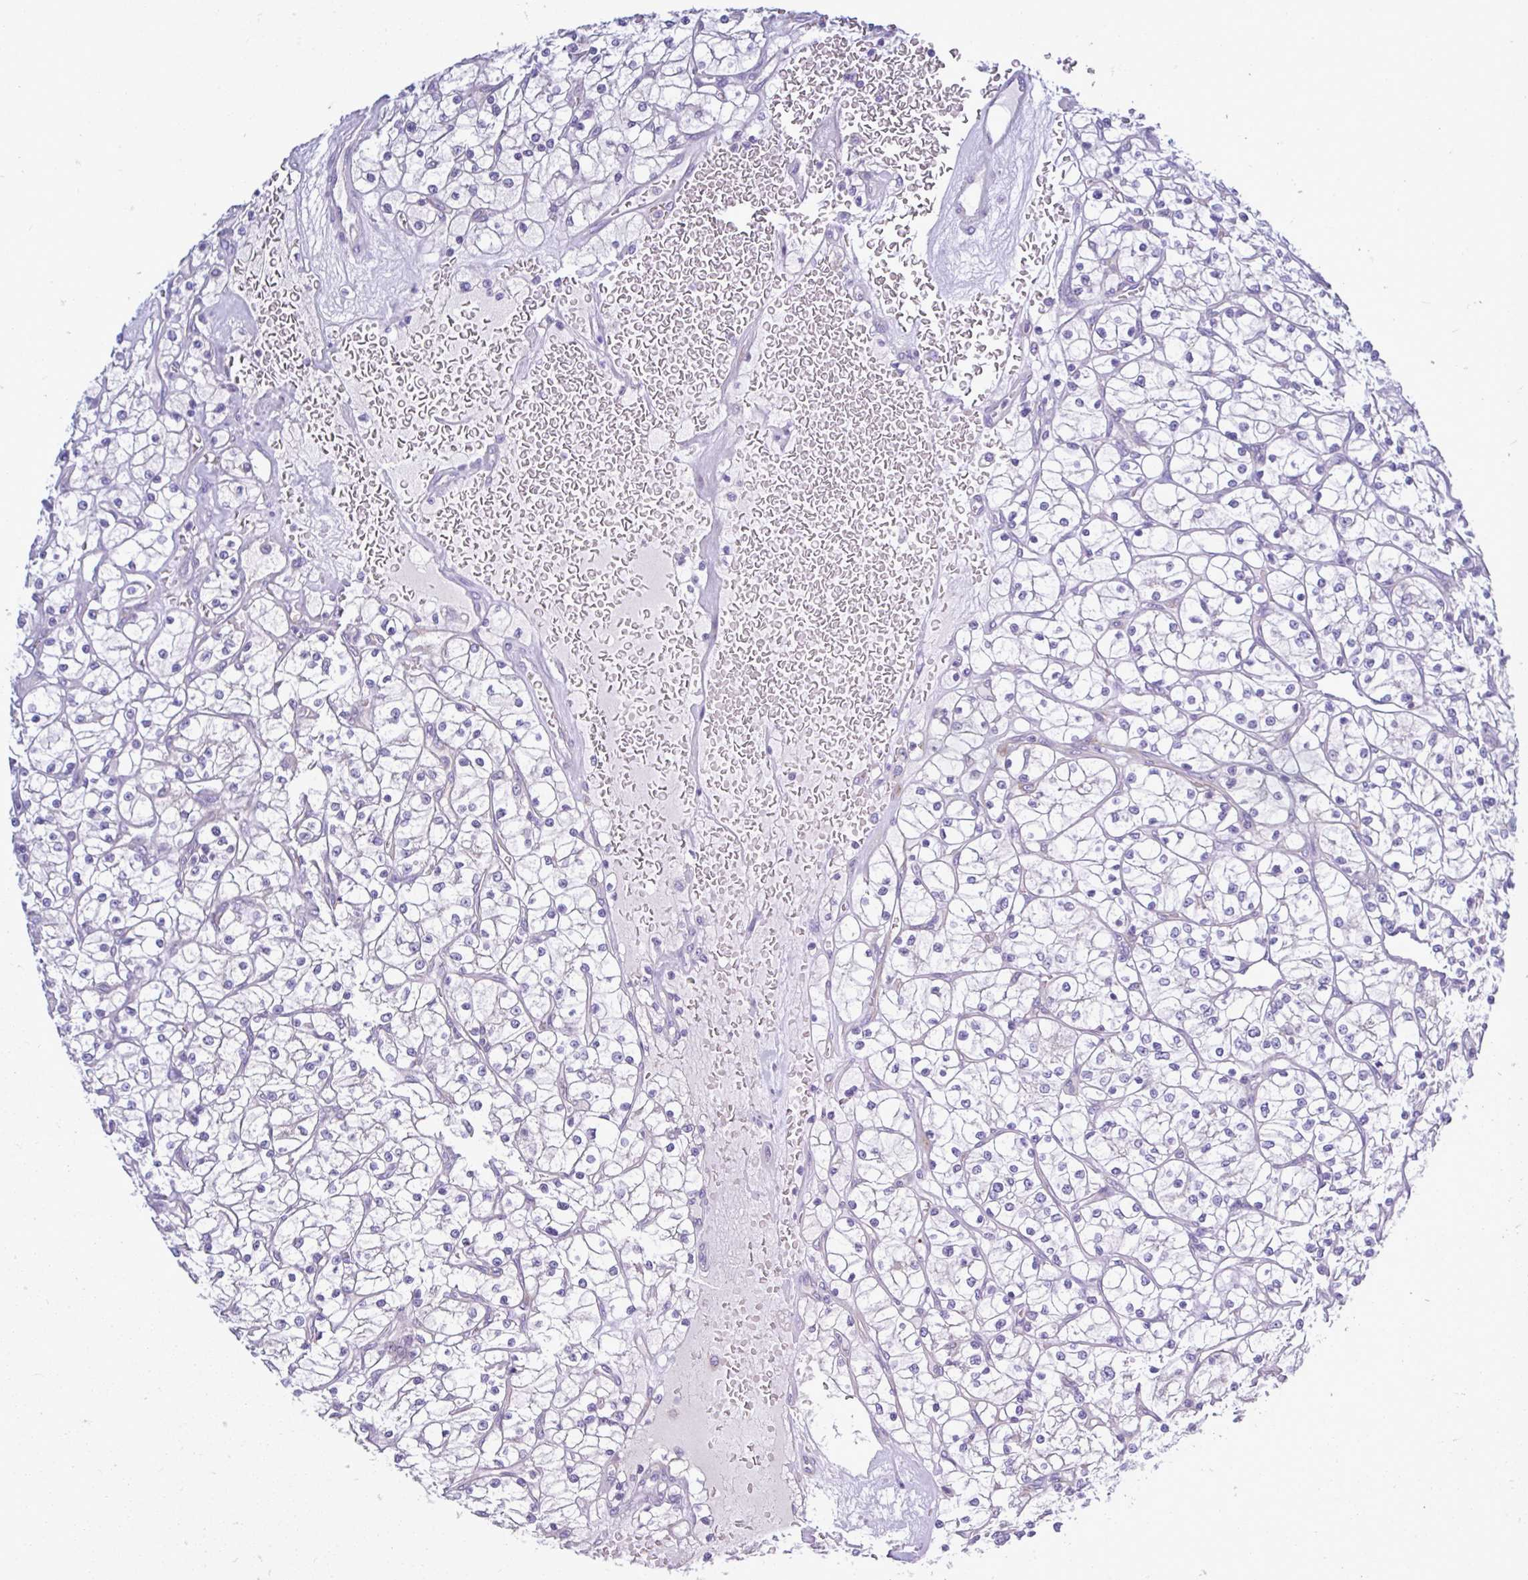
{"staining": {"intensity": "negative", "quantity": "none", "location": "none"}, "tissue": "renal cancer", "cell_type": "Tumor cells", "image_type": "cancer", "snomed": [{"axis": "morphology", "description": "Adenocarcinoma, NOS"}, {"axis": "topography", "description": "Kidney"}], "caption": "Immunohistochemistry micrograph of adenocarcinoma (renal) stained for a protein (brown), which shows no expression in tumor cells. (DAB (3,3'-diaminobenzidine) immunohistochemistry, high magnification).", "gene": "LARS1", "patient": {"sex": "female", "age": 64}}